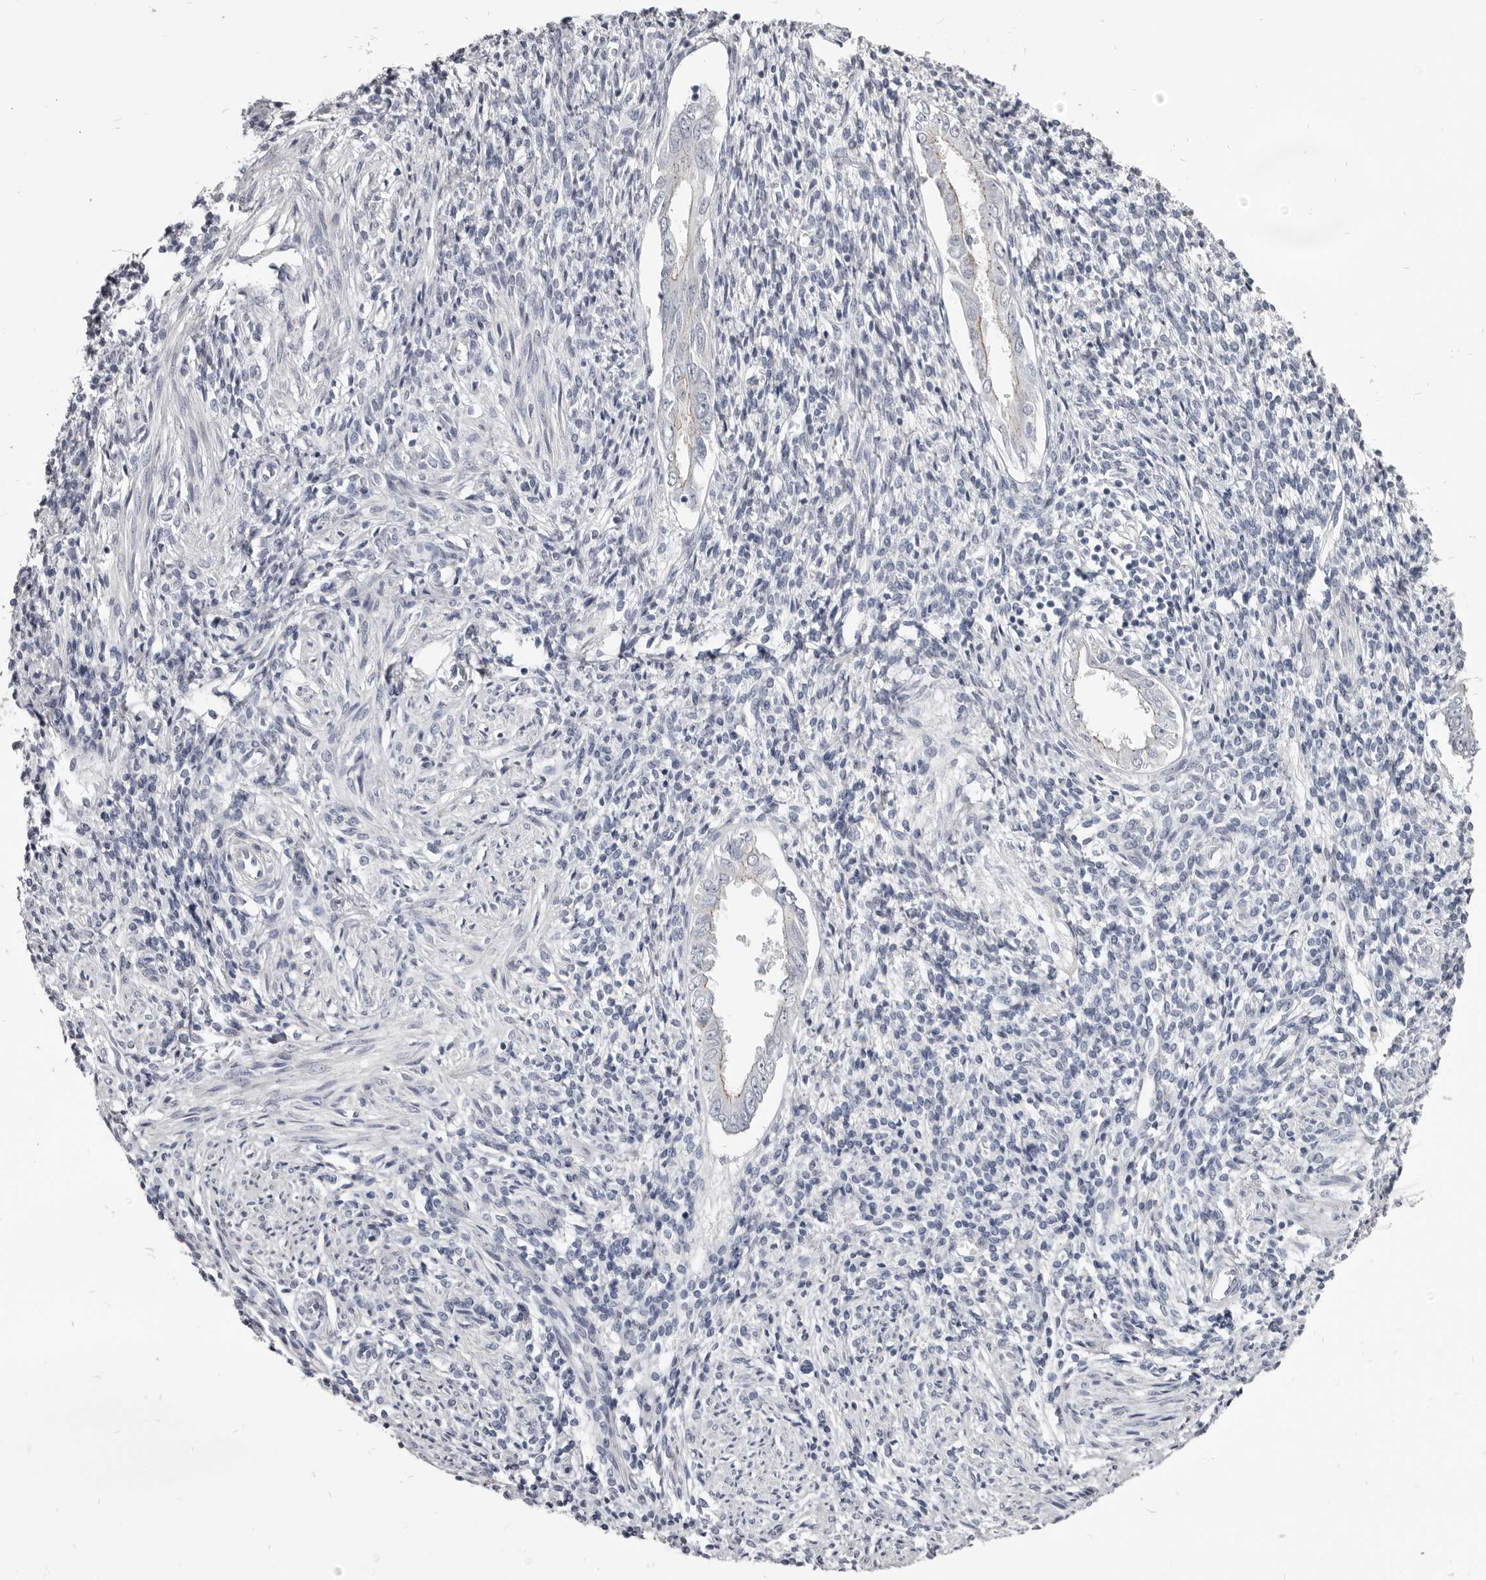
{"staining": {"intensity": "negative", "quantity": "none", "location": "none"}, "tissue": "endometrium", "cell_type": "Cells in endometrial stroma", "image_type": "normal", "snomed": [{"axis": "morphology", "description": "Normal tissue, NOS"}, {"axis": "topography", "description": "Endometrium"}], "caption": "Micrograph shows no significant protein expression in cells in endometrial stroma of normal endometrium. (DAB immunohistochemistry with hematoxylin counter stain).", "gene": "CGN", "patient": {"sex": "female", "age": 66}}